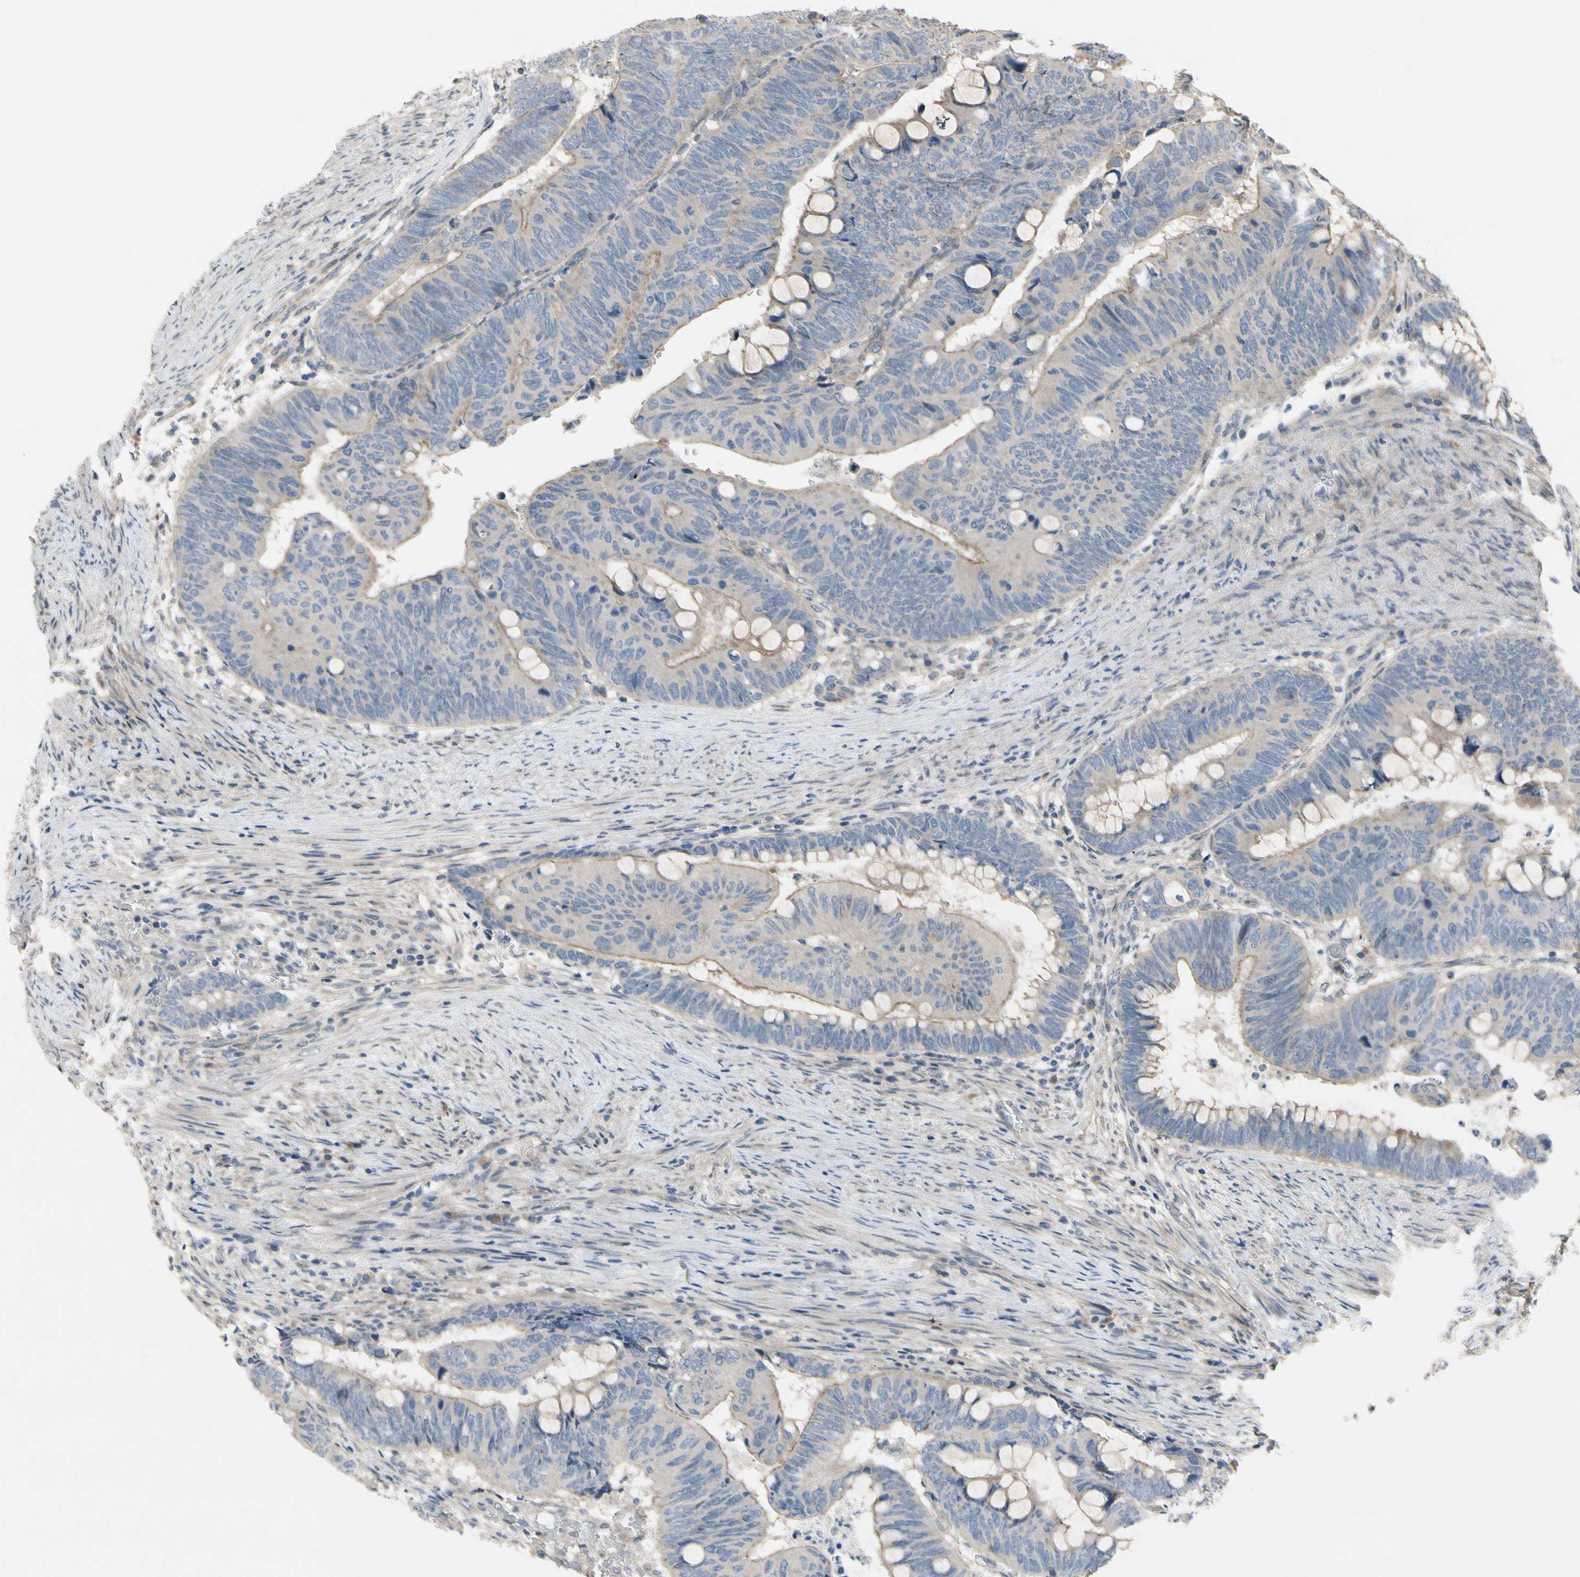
{"staining": {"intensity": "weak", "quantity": "25%-75%", "location": "cytoplasmic/membranous"}, "tissue": "colorectal cancer", "cell_type": "Tumor cells", "image_type": "cancer", "snomed": [{"axis": "morphology", "description": "Normal tissue, NOS"}, {"axis": "morphology", "description": "Adenocarcinoma, NOS"}, {"axis": "topography", "description": "Rectum"}, {"axis": "topography", "description": "Peripheral nerve tissue"}], "caption": "Adenocarcinoma (colorectal) stained for a protein (brown) shows weak cytoplasmic/membranous positive expression in about 25%-75% of tumor cells.", "gene": "ICAM5", "patient": {"sex": "male", "age": 92}}